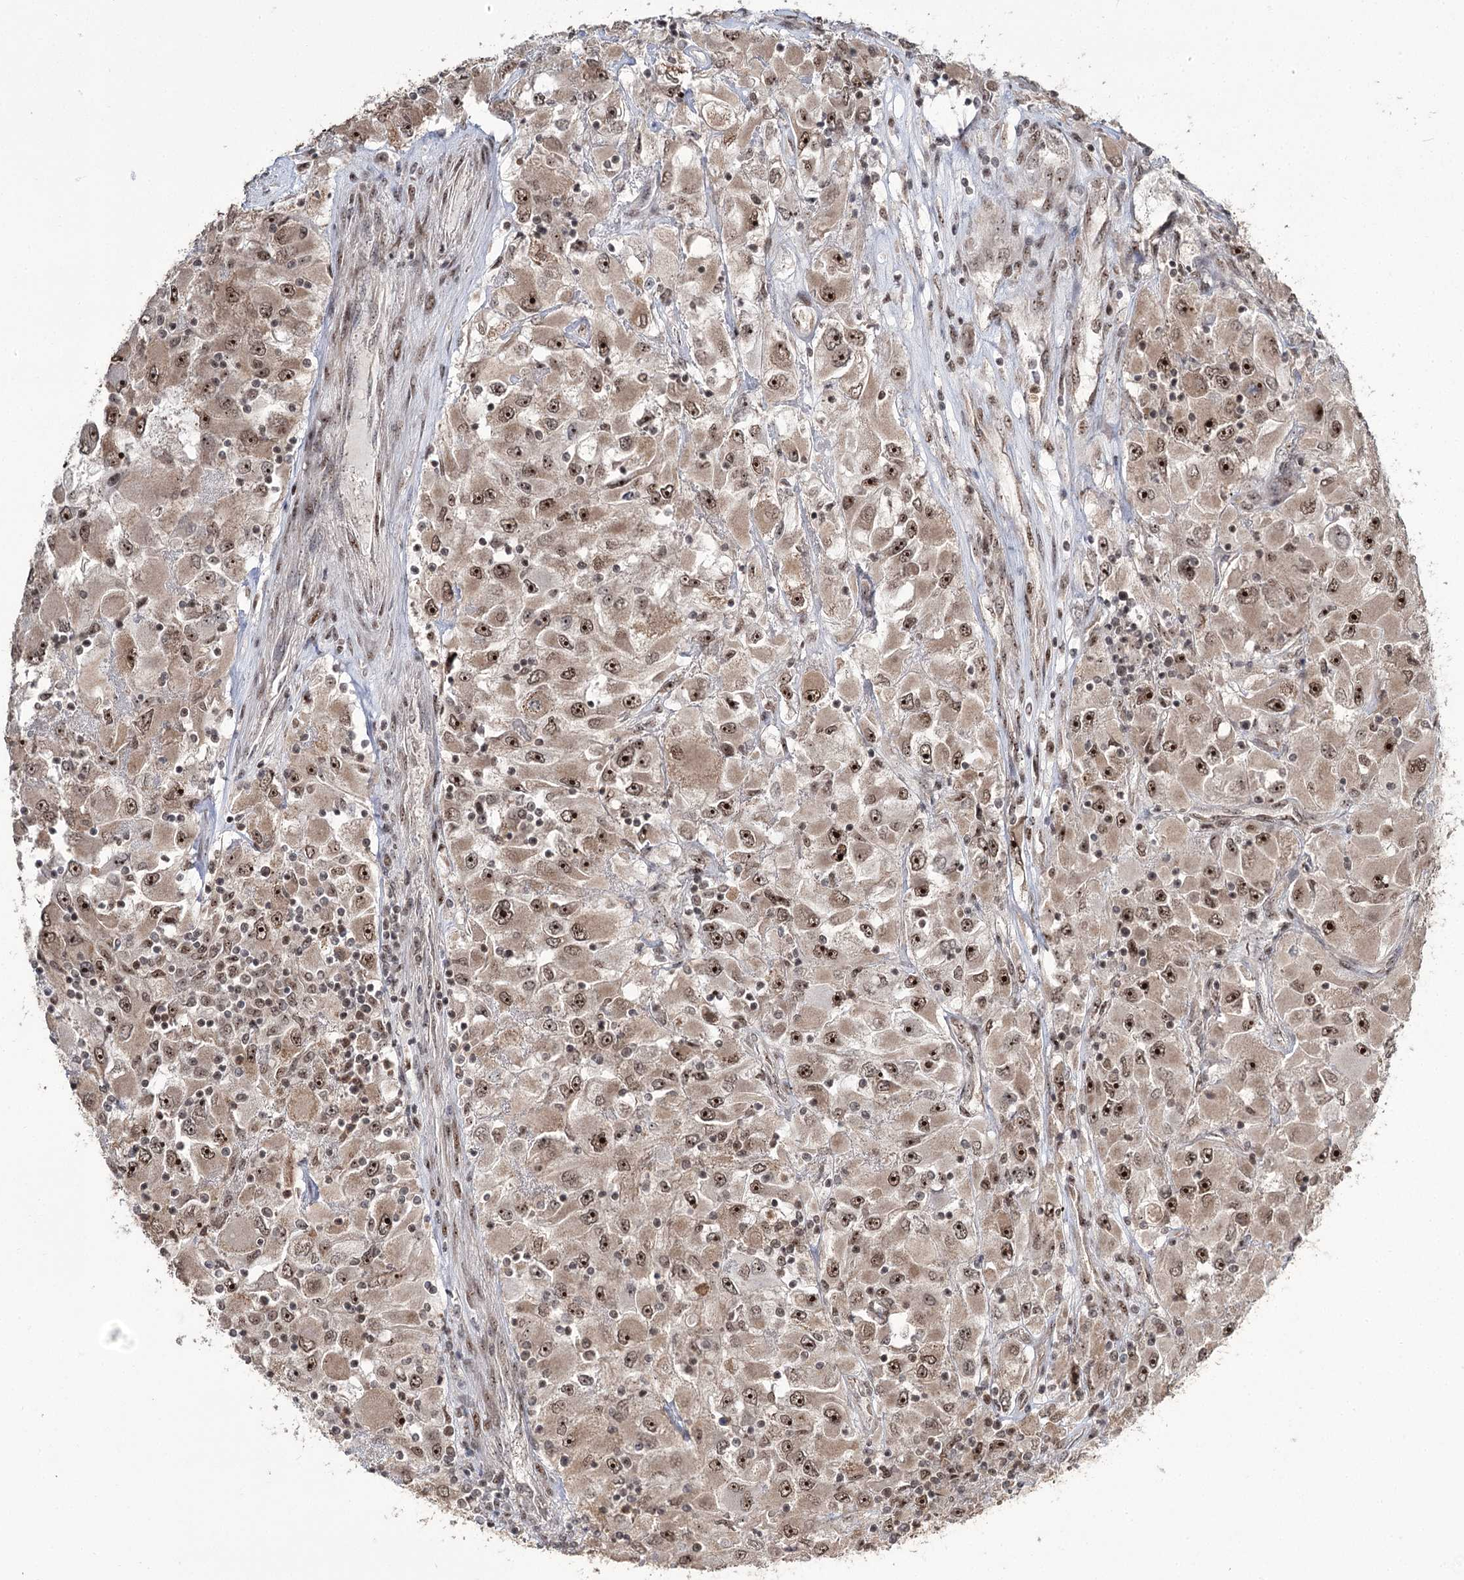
{"staining": {"intensity": "strong", "quantity": ">75%", "location": "nuclear"}, "tissue": "renal cancer", "cell_type": "Tumor cells", "image_type": "cancer", "snomed": [{"axis": "morphology", "description": "Adenocarcinoma, NOS"}, {"axis": "topography", "description": "Kidney"}], "caption": "An immunohistochemistry (IHC) image of neoplastic tissue is shown. Protein staining in brown shows strong nuclear positivity in renal cancer (adenocarcinoma) within tumor cells.", "gene": "ERCC3", "patient": {"sex": "female", "age": 52}}